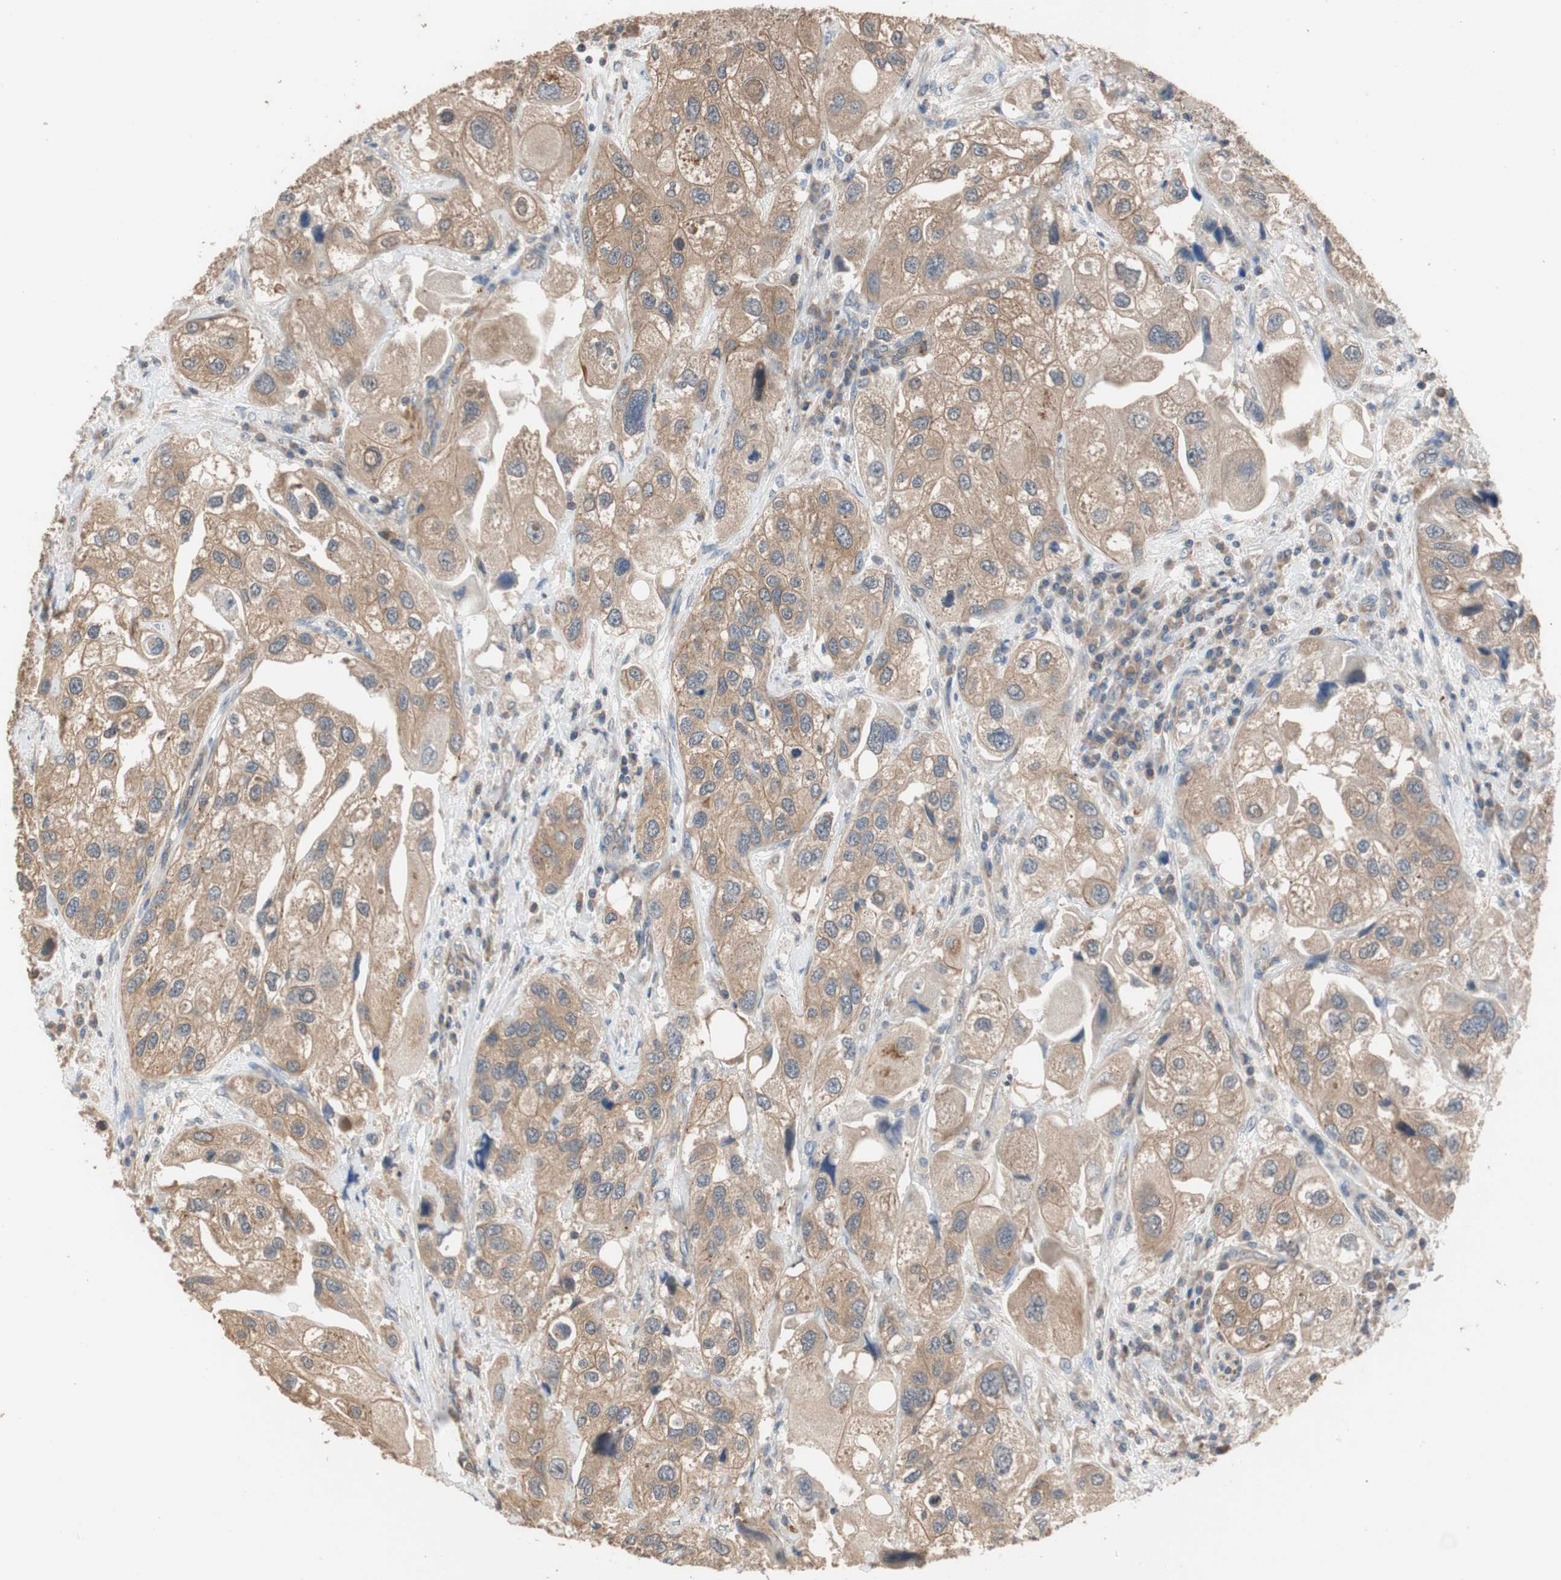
{"staining": {"intensity": "moderate", "quantity": ">75%", "location": "cytoplasmic/membranous"}, "tissue": "urothelial cancer", "cell_type": "Tumor cells", "image_type": "cancer", "snomed": [{"axis": "morphology", "description": "Urothelial carcinoma, High grade"}, {"axis": "topography", "description": "Urinary bladder"}], "caption": "High-magnification brightfield microscopy of high-grade urothelial carcinoma stained with DAB (3,3'-diaminobenzidine) (brown) and counterstained with hematoxylin (blue). tumor cells exhibit moderate cytoplasmic/membranous staining is present in about>75% of cells.", "gene": "MAP4K2", "patient": {"sex": "female", "age": 64}}